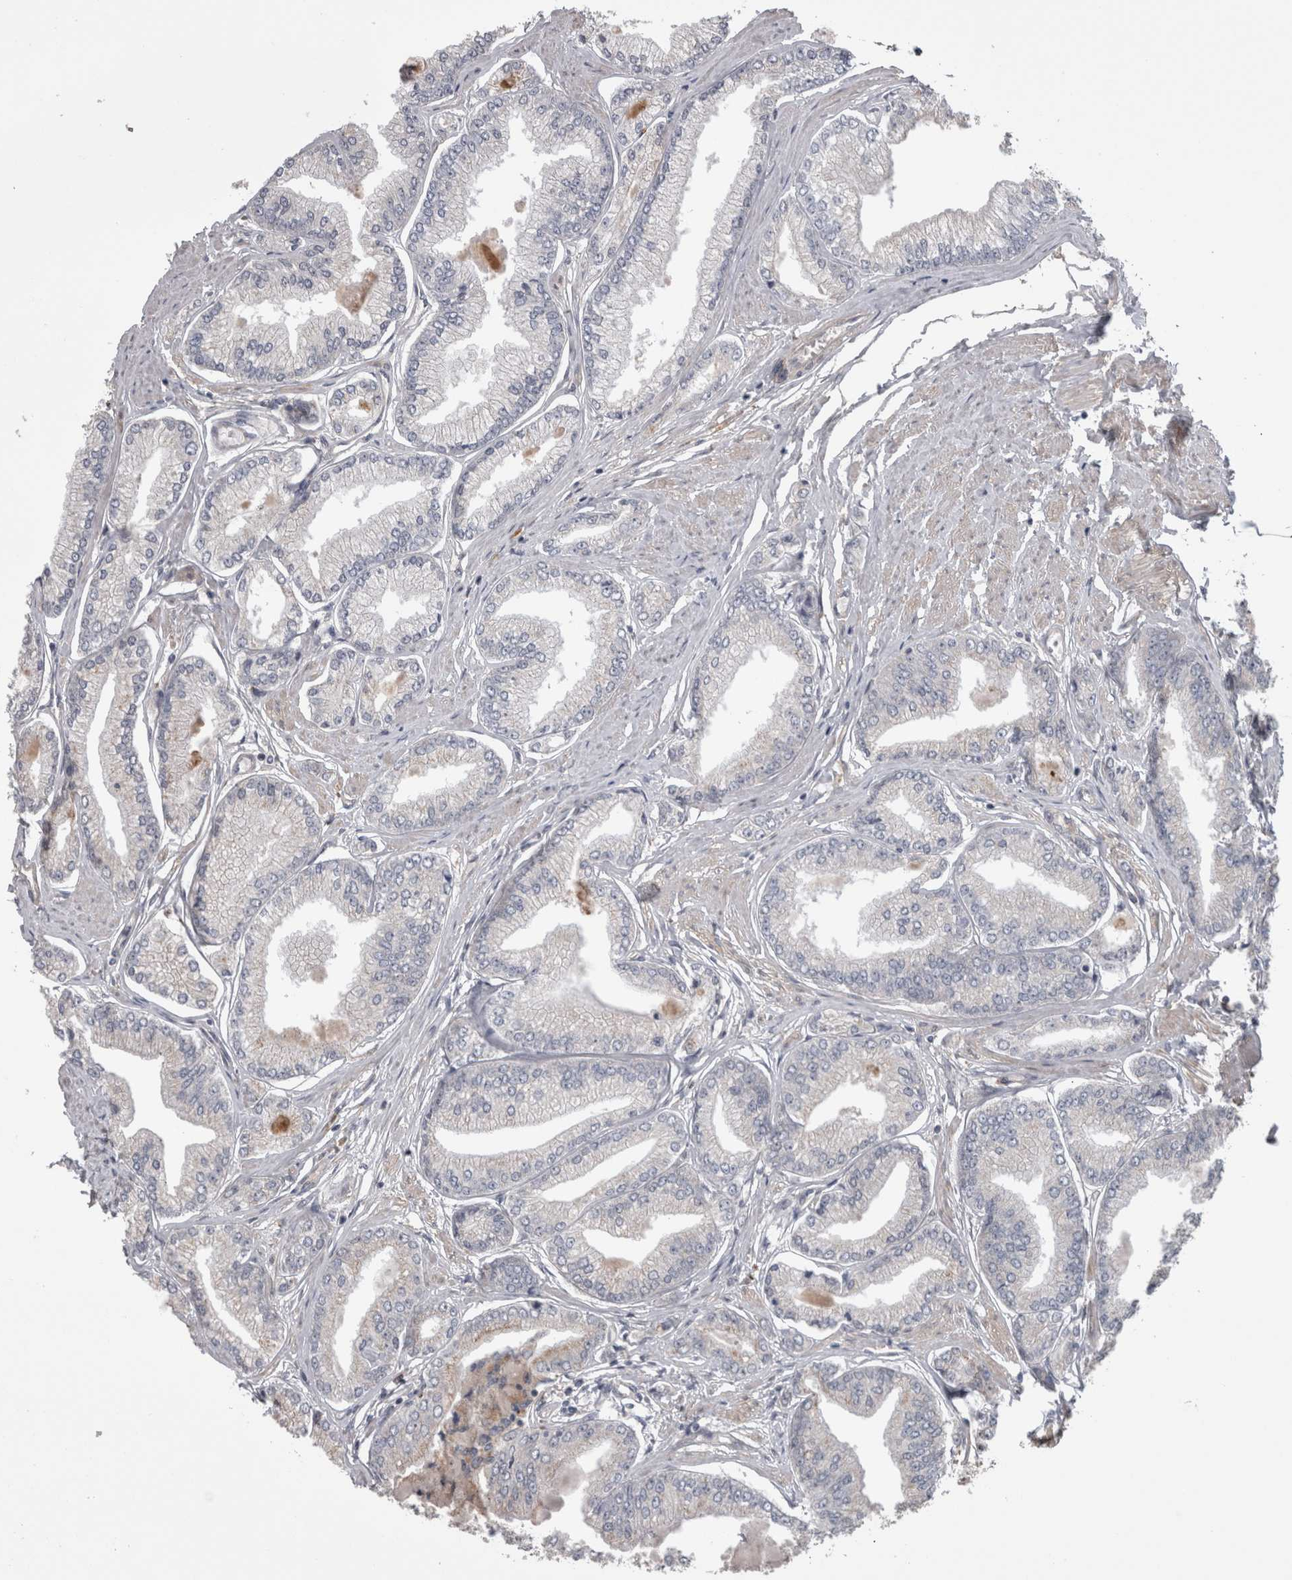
{"staining": {"intensity": "negative", "quantity": "none", "location": "none"}, "tissue": "prostate cancer", "cell_type": "Tumor cells", "image_type": "cancer", "snomed": [{"axis": "morphology", "description": "Adenocarcinoma, Low grade"}, {"axis": "topography", "description": "Prostate"}], "caption": "Immunohistochemistry of prostate adenocarcinoma (low-grade) shows no expression in tumor cells. (DAB immunohistochemistry visualized using brightfield microscopy, high magnification).", "gene": "STC1", "patient": {"sex": "male", "age": 52}}